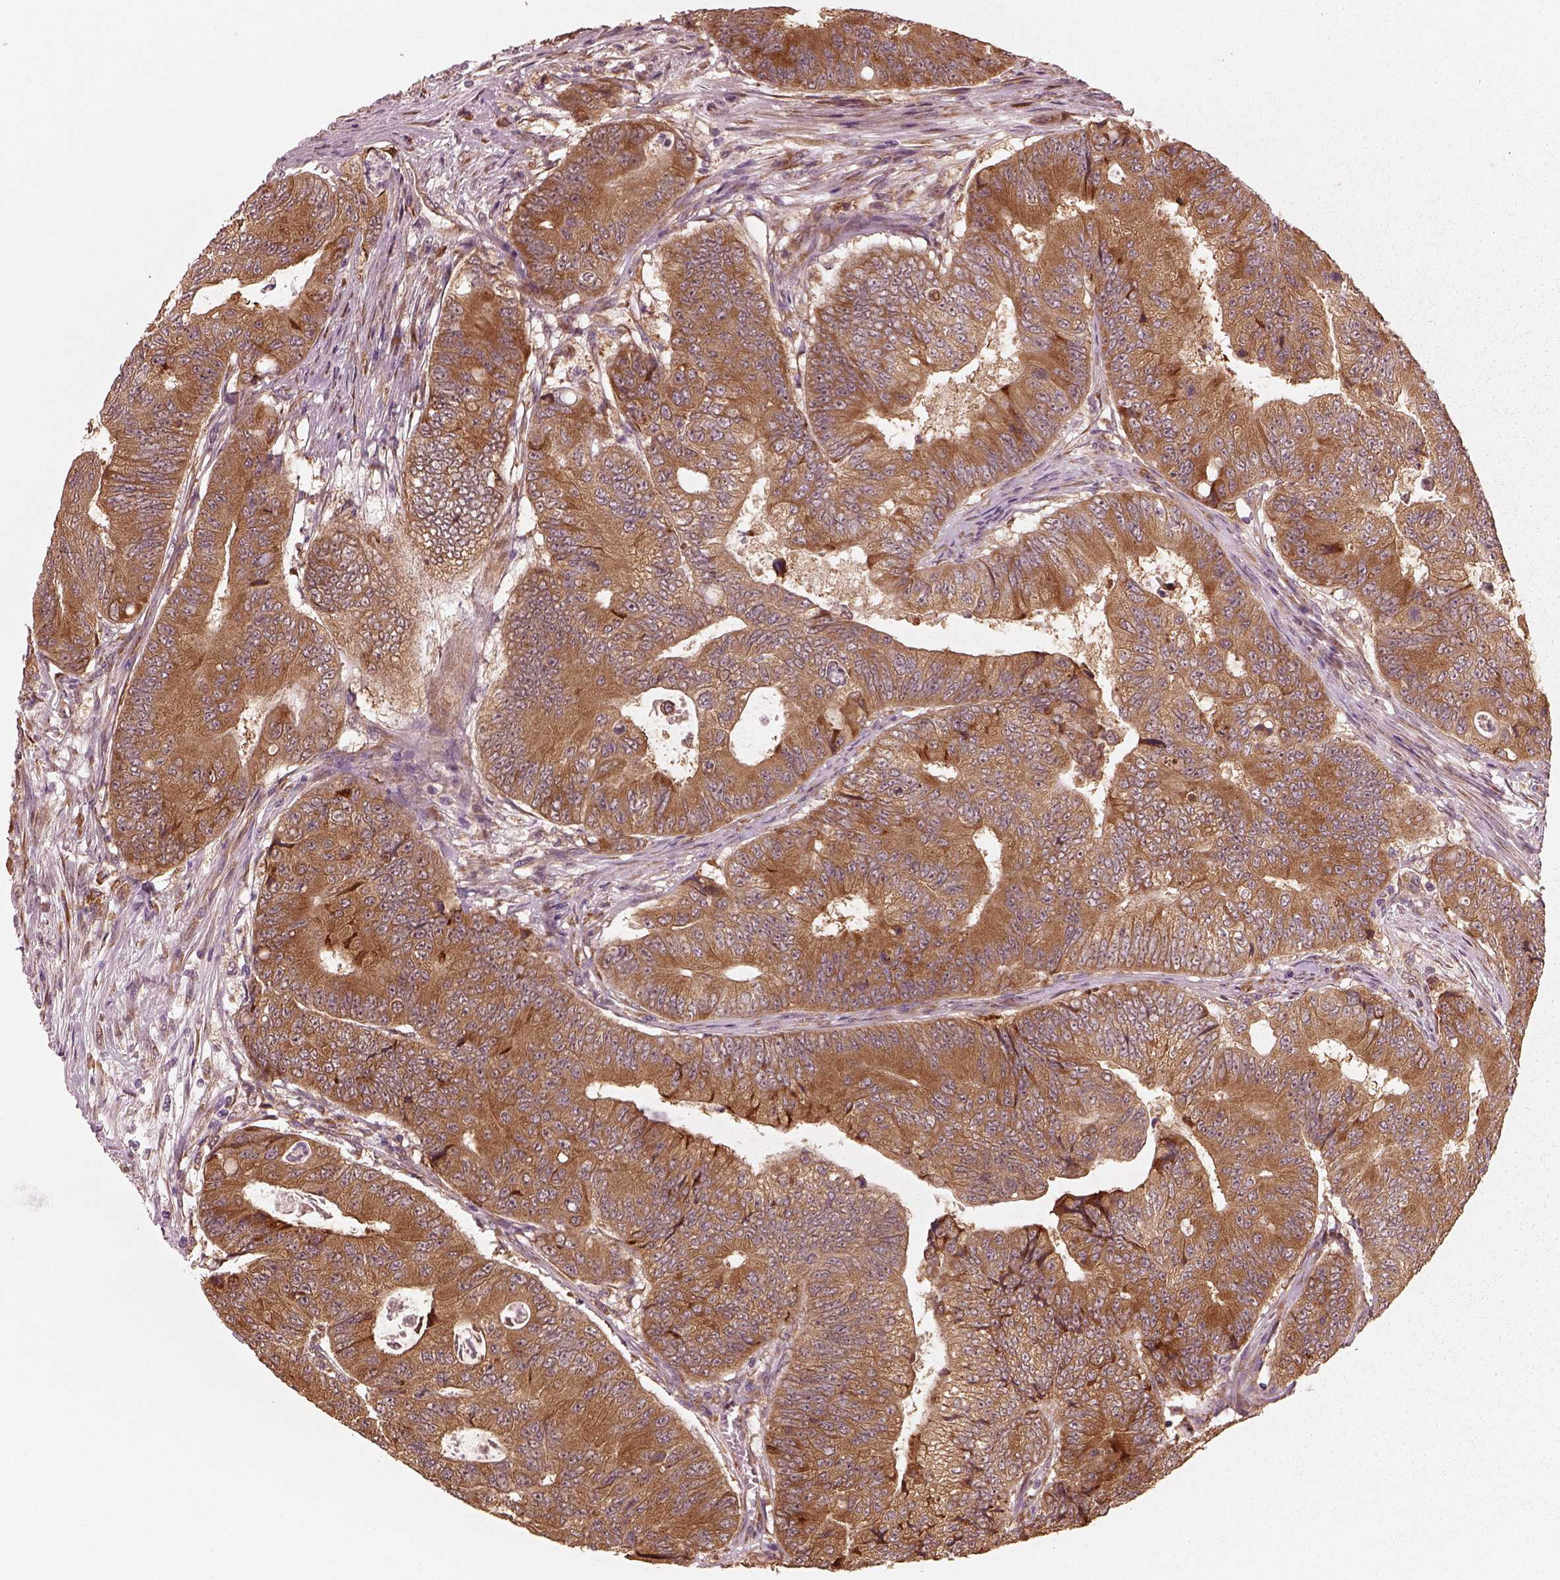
{"staining": {"intensity": "moderate", "quantity": ">75%", "location": "cytoplasmic/membranous"}, "tissue": "colorectal cancer", "cell_type": "Tumor cells", "image_type": "cancer", "snomed": [{"axis": "morphology", "description": "Adenocarcinoma, NOS"}, {"axis": "topography", "description": "Colon"}], "caption": "Adenocarcinoma (colorectal) tissue displays moderate cytoplasmic/membranous expression in approximately >75% of tumor cells", "gene": "RPS5", "patient": {"sex": "female", "age": 48}}